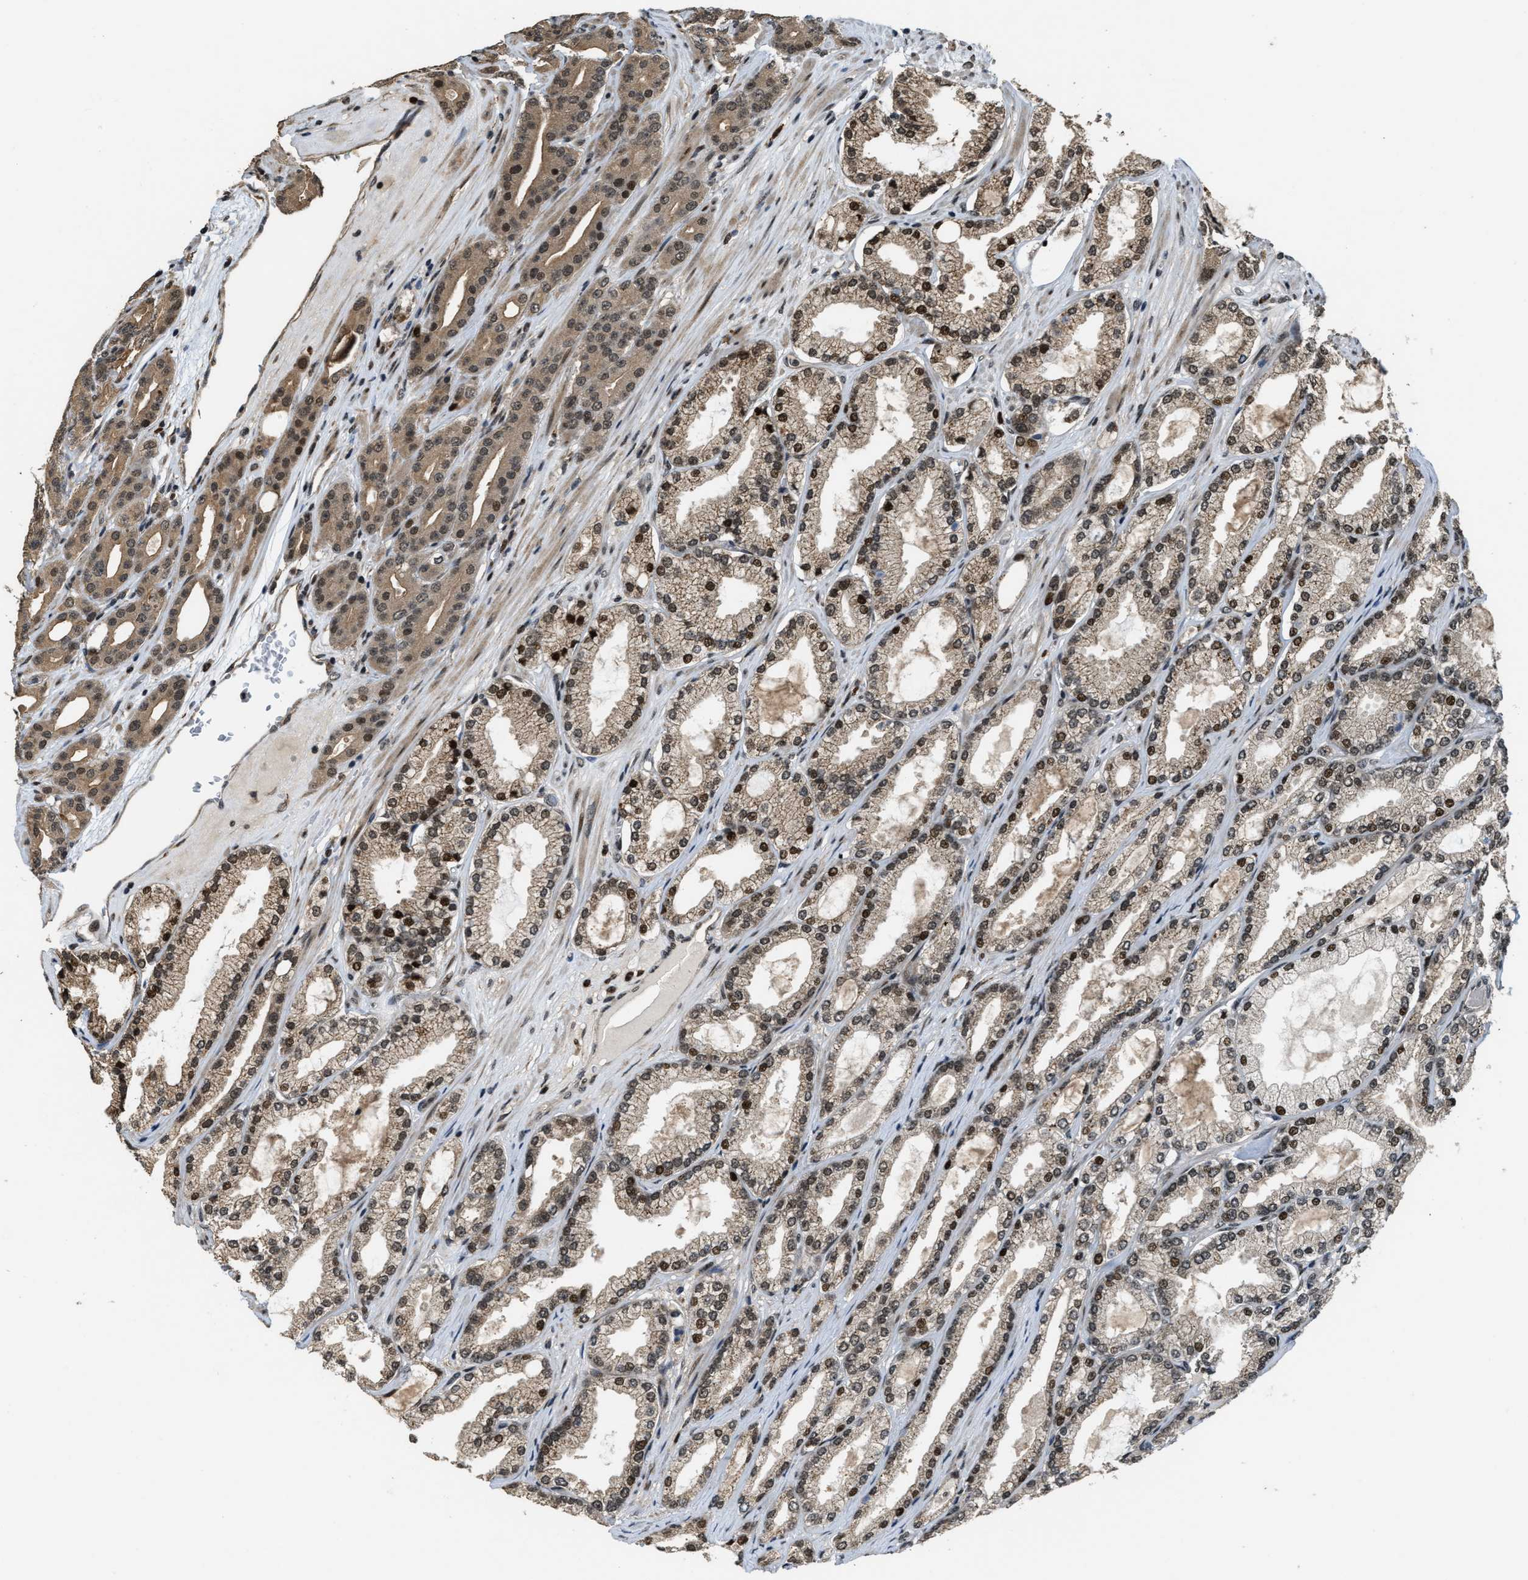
{"staining": {"intensity": "moderate", "quantity": "25%-75%", "location": "cytoplasmic/membranous,nuclear"}, "tissue": "prostate cancer", "cell_type": "Tumor cells", "image_type": "cancer", "snomed": [{"axis": "morphology", "description": "Adenocarcinoma, High grade"}, {"axis": "topography", "description": "Prostate"}], "caption": "Immunohistochemical staining of prostate cancer (adenocarcinoma (high-grade)) shows medium levels of moderate cytoplasmic/membranous and nuclear protein positivity in about 25%-75% of tumor cells.", "gene": "SERTAD2", "patient": {"sex": "male", "age": 71}}